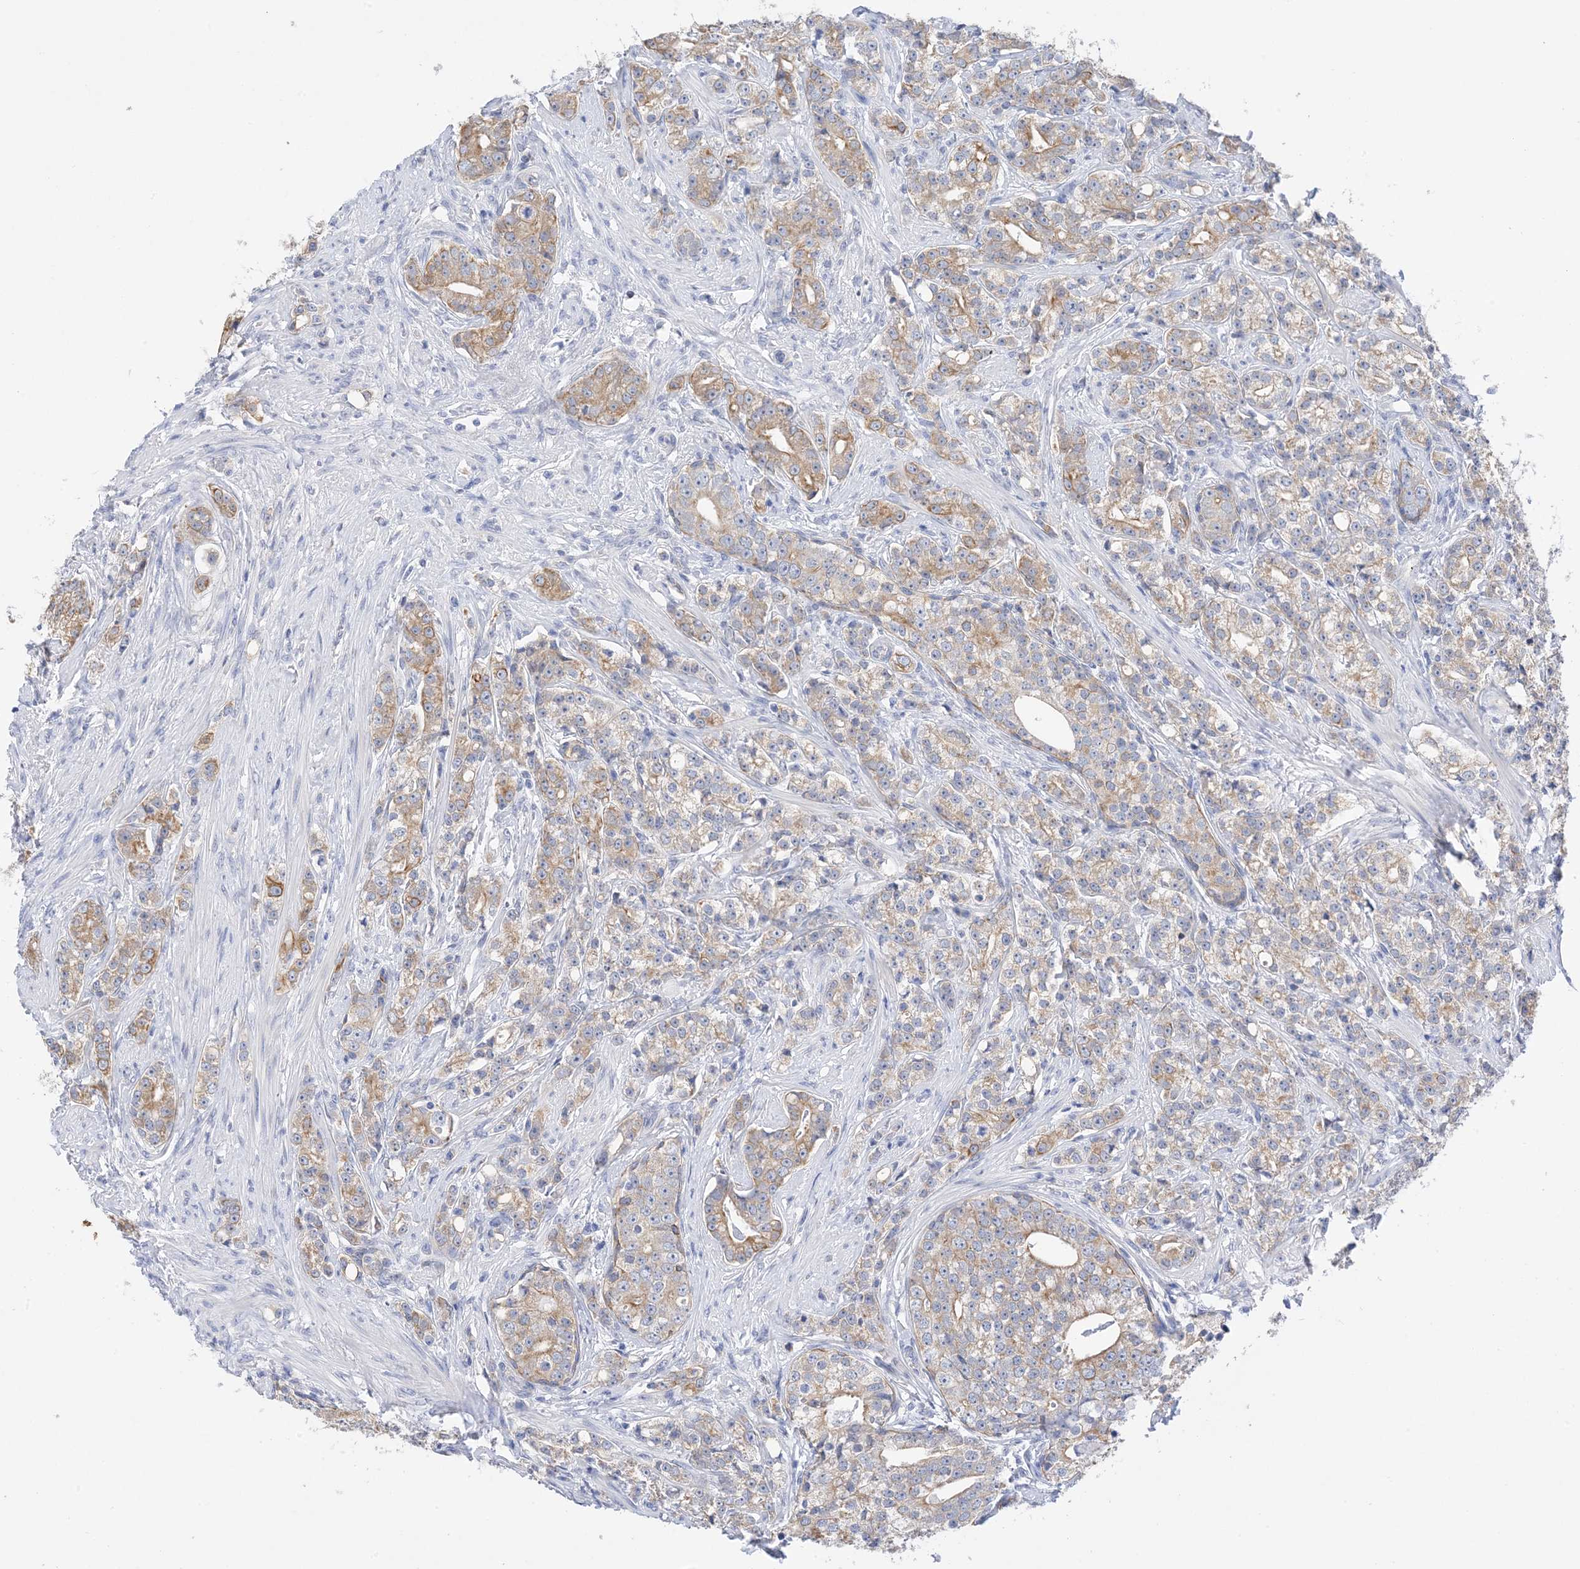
{"staining": {"intensity": "moderate", "quantity": "25%-75%", "location": "cytoplasmic/membranous"}, "tissue": "prostate cancer", "cell_type": "Tumor cells", "image_type": "cancer", "snomed": [{"axis": "morphology", "description": "Adenocarcinoma, High grade"}, {"axis": "topography", "description": "Prostate"}], "caption": "Immunohistochemical staining of adenocarcinoma (high-grade) (prostate) reveals moderate cytoplasmic/membranous protein expression in about 25%-75% of tumor cells.", "gene": "PLK4", "patient": {"sex": "male", "age": 69}}